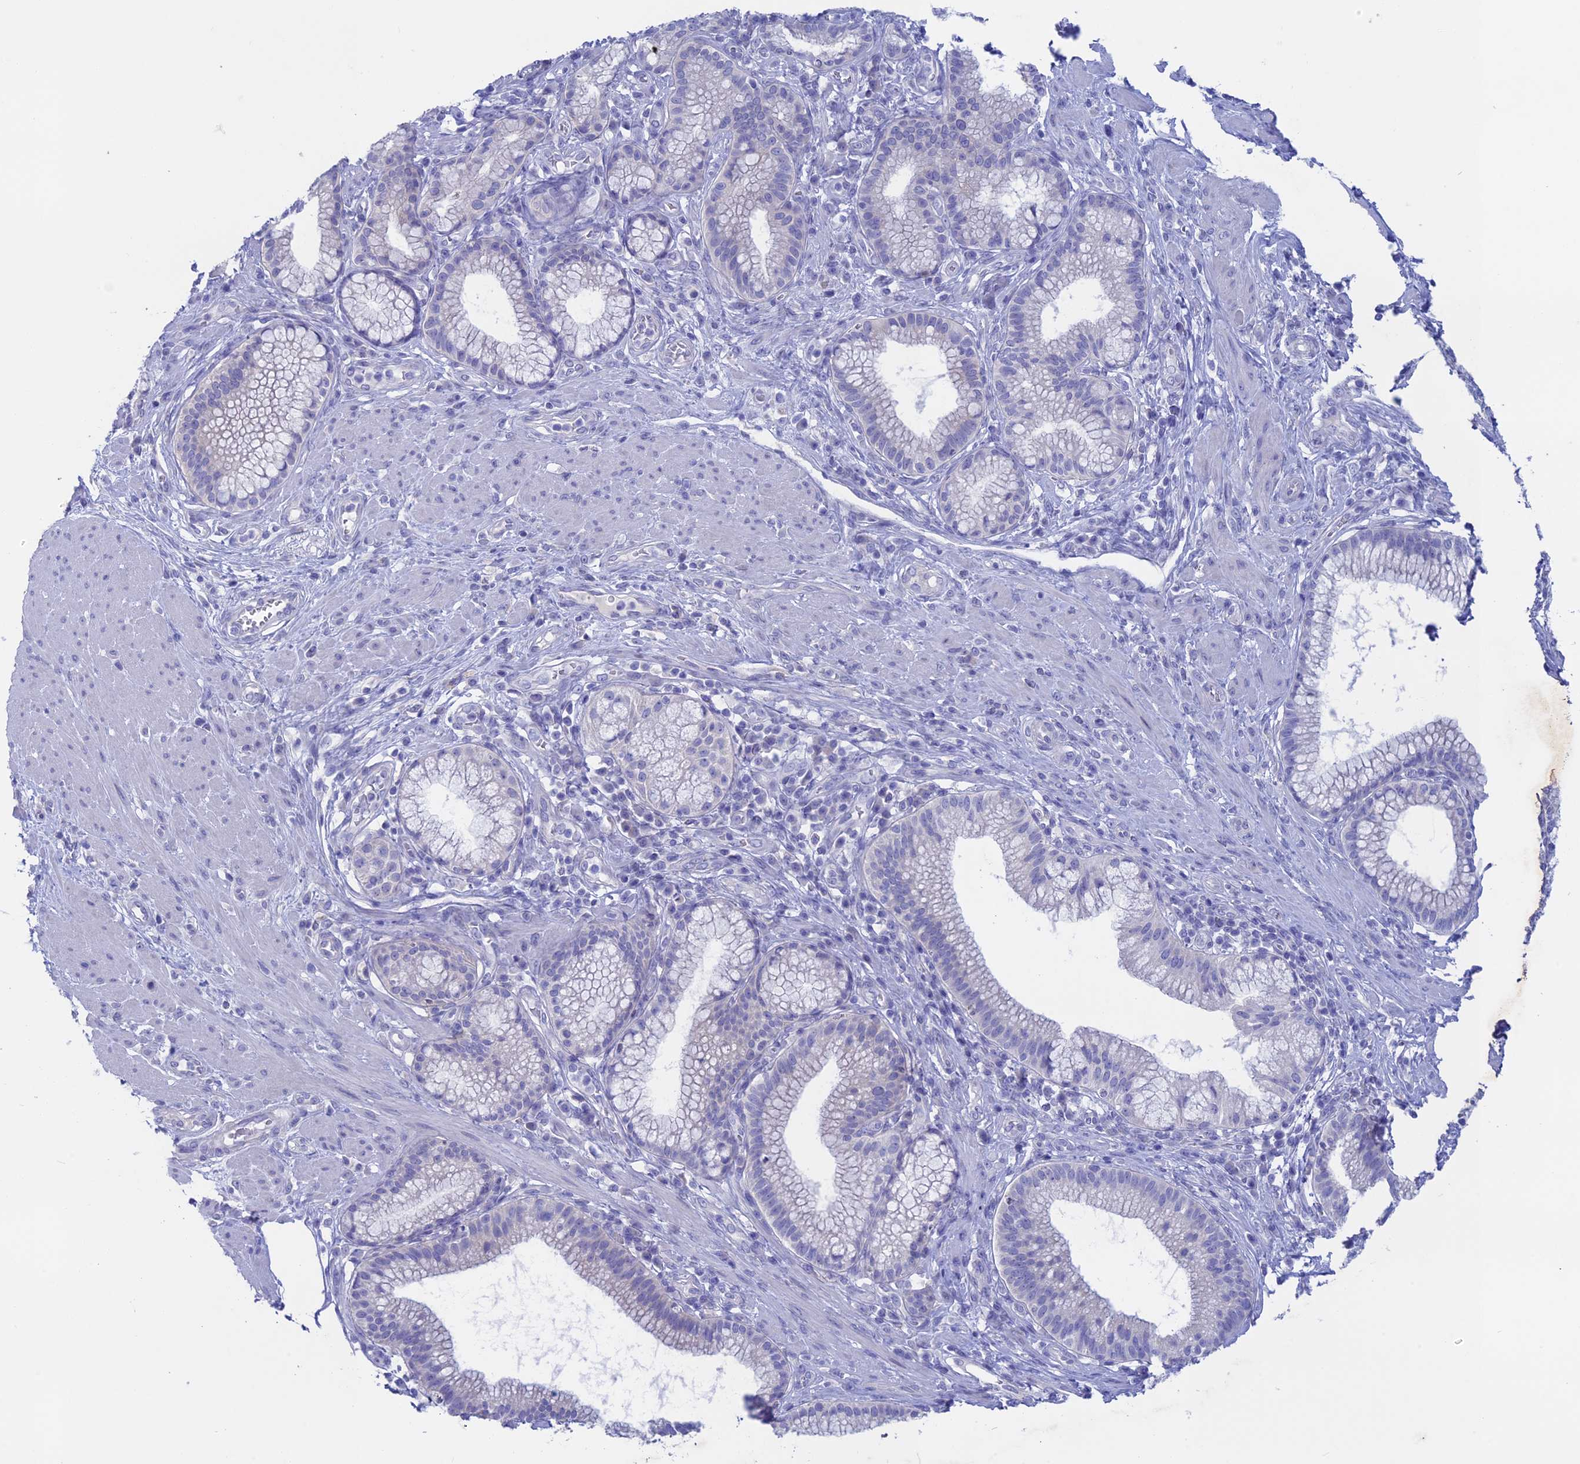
{"staining": {"intensity": "negative", "quantity": "none", "location": "none"}, "tissue": "pancreatic cancer", "cell_type": "Tumor cells", "image_type": "cancer", "snomed": [{"axis": "morphology", "description": "Adenocarcinoma, NOS"}, {"axis": "topography", "description": "Pancreas"}], "caption": "Immunohistochemical staining of human pancreatic cancer (adenocarcinoma) exhibits no significant positivity in tumor cells. The staining was performed using DAB to visualize the protein expression in brown, while the nuclei were stained in blue with hematoxylin (Magnification: 20x).", "gene": "BTBD19", "patient": {"sex": "male", "age": 72}}